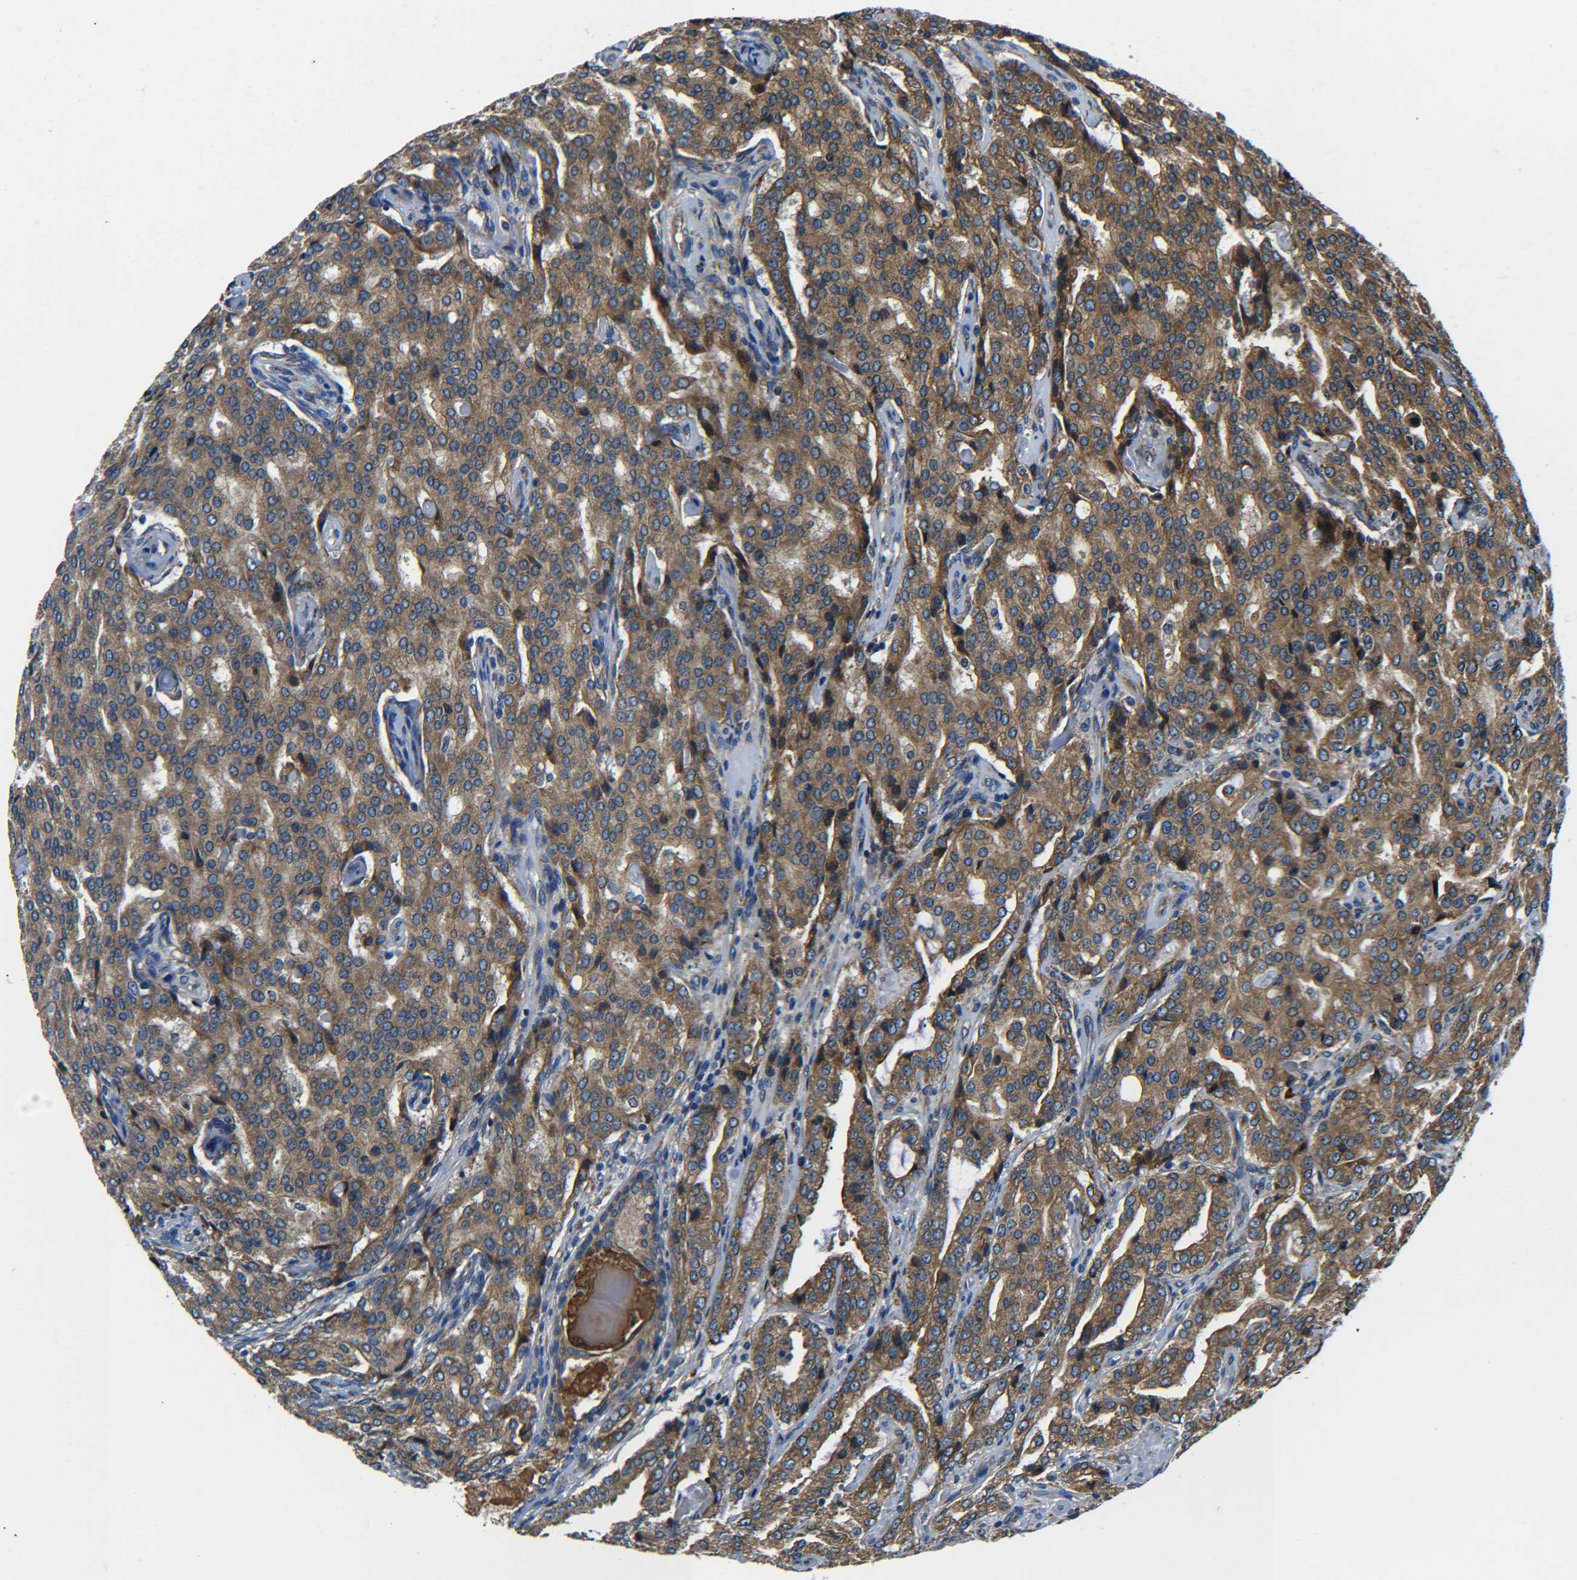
{"staining": {"intensity": "moderate", "quantity": ">75%", "location": "cytoplasmic/membranous"}, "tissue": "prostate cancer", "cell_type": "Tumor cells", "image_type": "cancer", "snomed": [{"axis": "morphology", "description": "Adenocarcinoma, High grade"}, {"axis": "topography", "description": "Prostate"}], "caption": "Moderate cytoplasmic/membranous staining is present in about >75% of tumor cells in high-grade adenocarcinoma (prostate). Immunohistochemistry stains the protein of interest in brown and the nuclei are stained blue.", "gene": "PREB", "patient": {"sex": "male", "age": 72}}